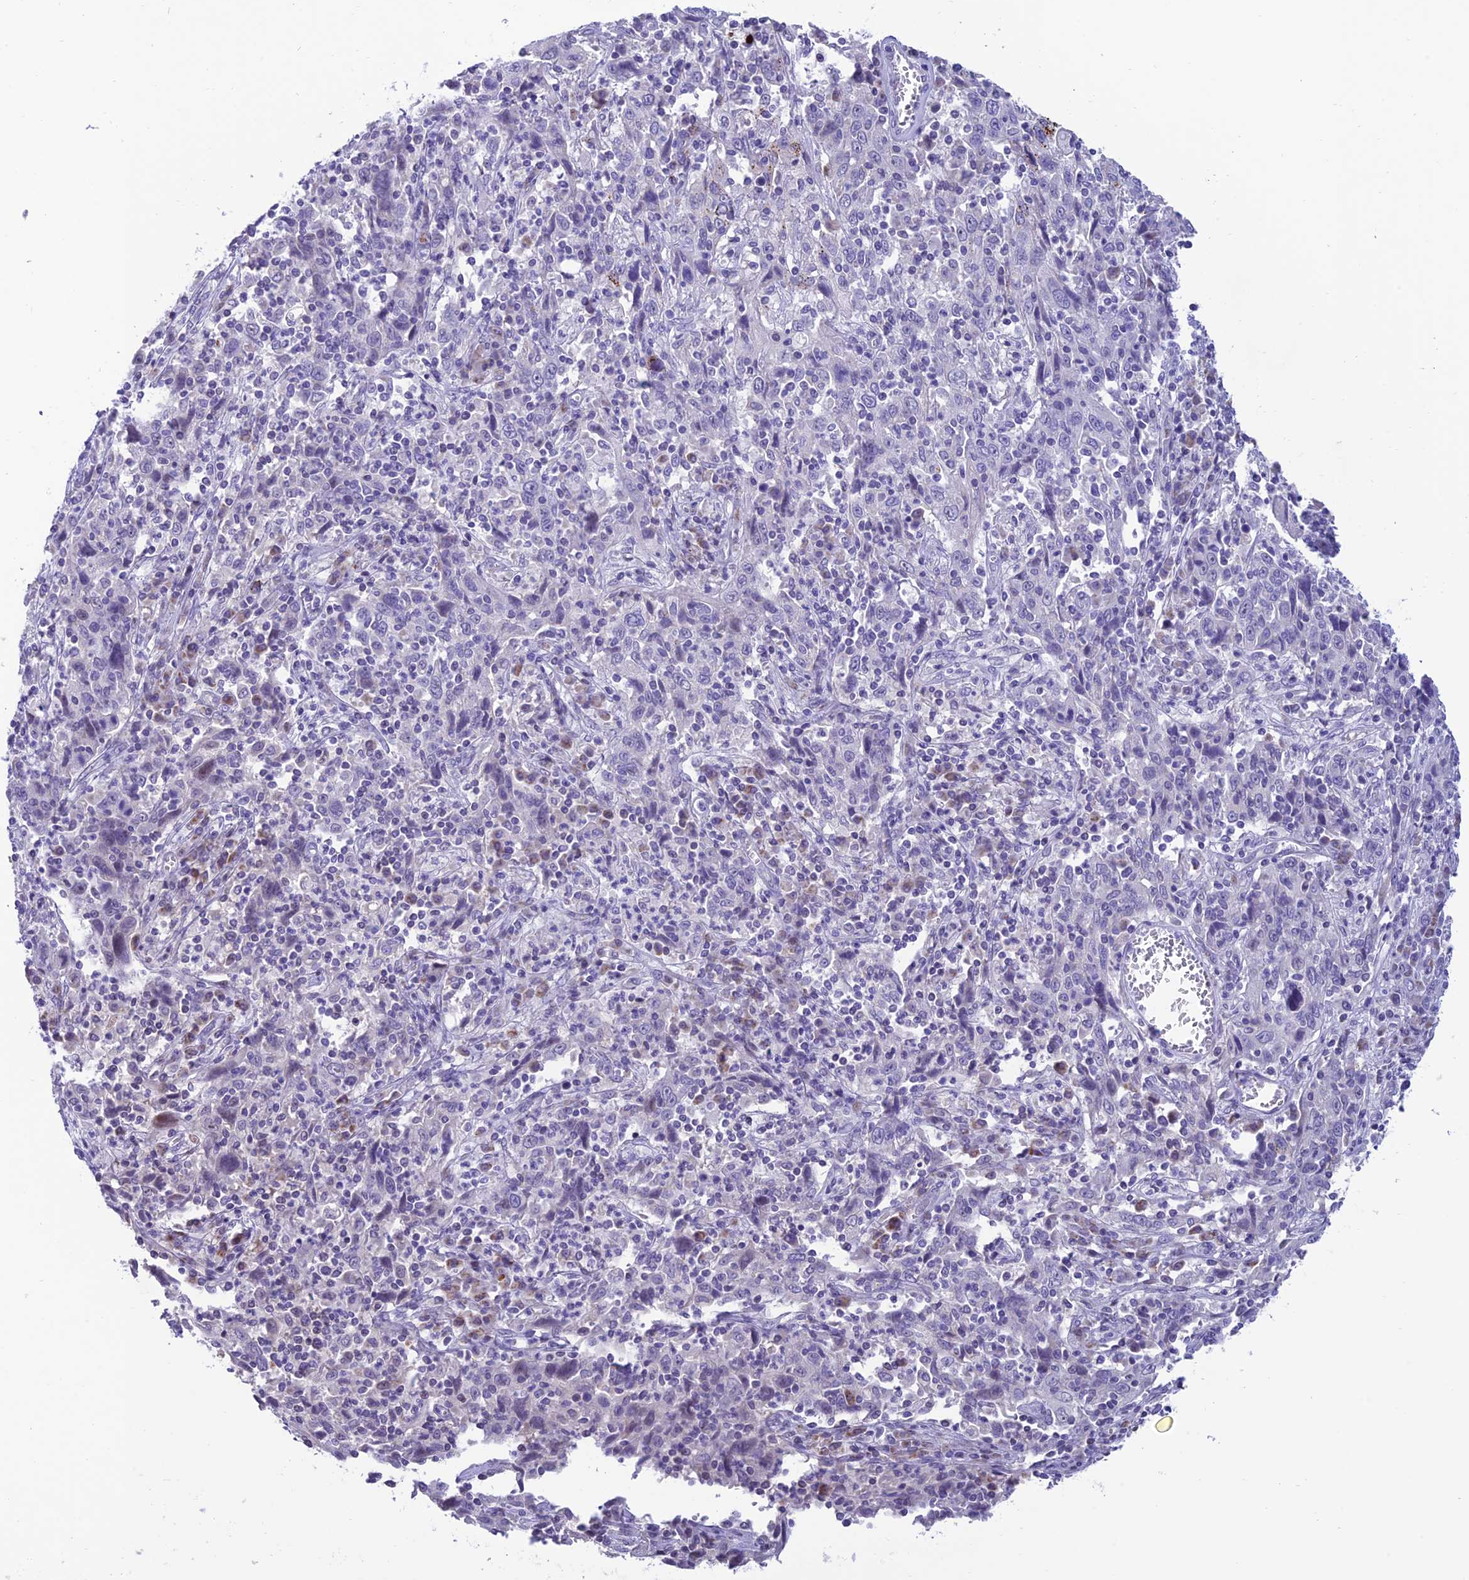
{"staining": {"intensity": "negative", "quantity": "none", "location": "none"}, "tissue": "cervical cancer", "cell_type": "Tumor cells", "image_type": "cancer", "snomed": [{"axis": "morphology", "description": "Squamous cell carcinoma, NOS"}, {"axis": "topography", "description": "Cervix"}], "caption": "Protein analysis of cervical cancer (squamous cell carcinoma) exhibits no significant positivity in tumor cells.", "gene": "SLC10A1", "patient": {"sex": "female", "age": 46}}